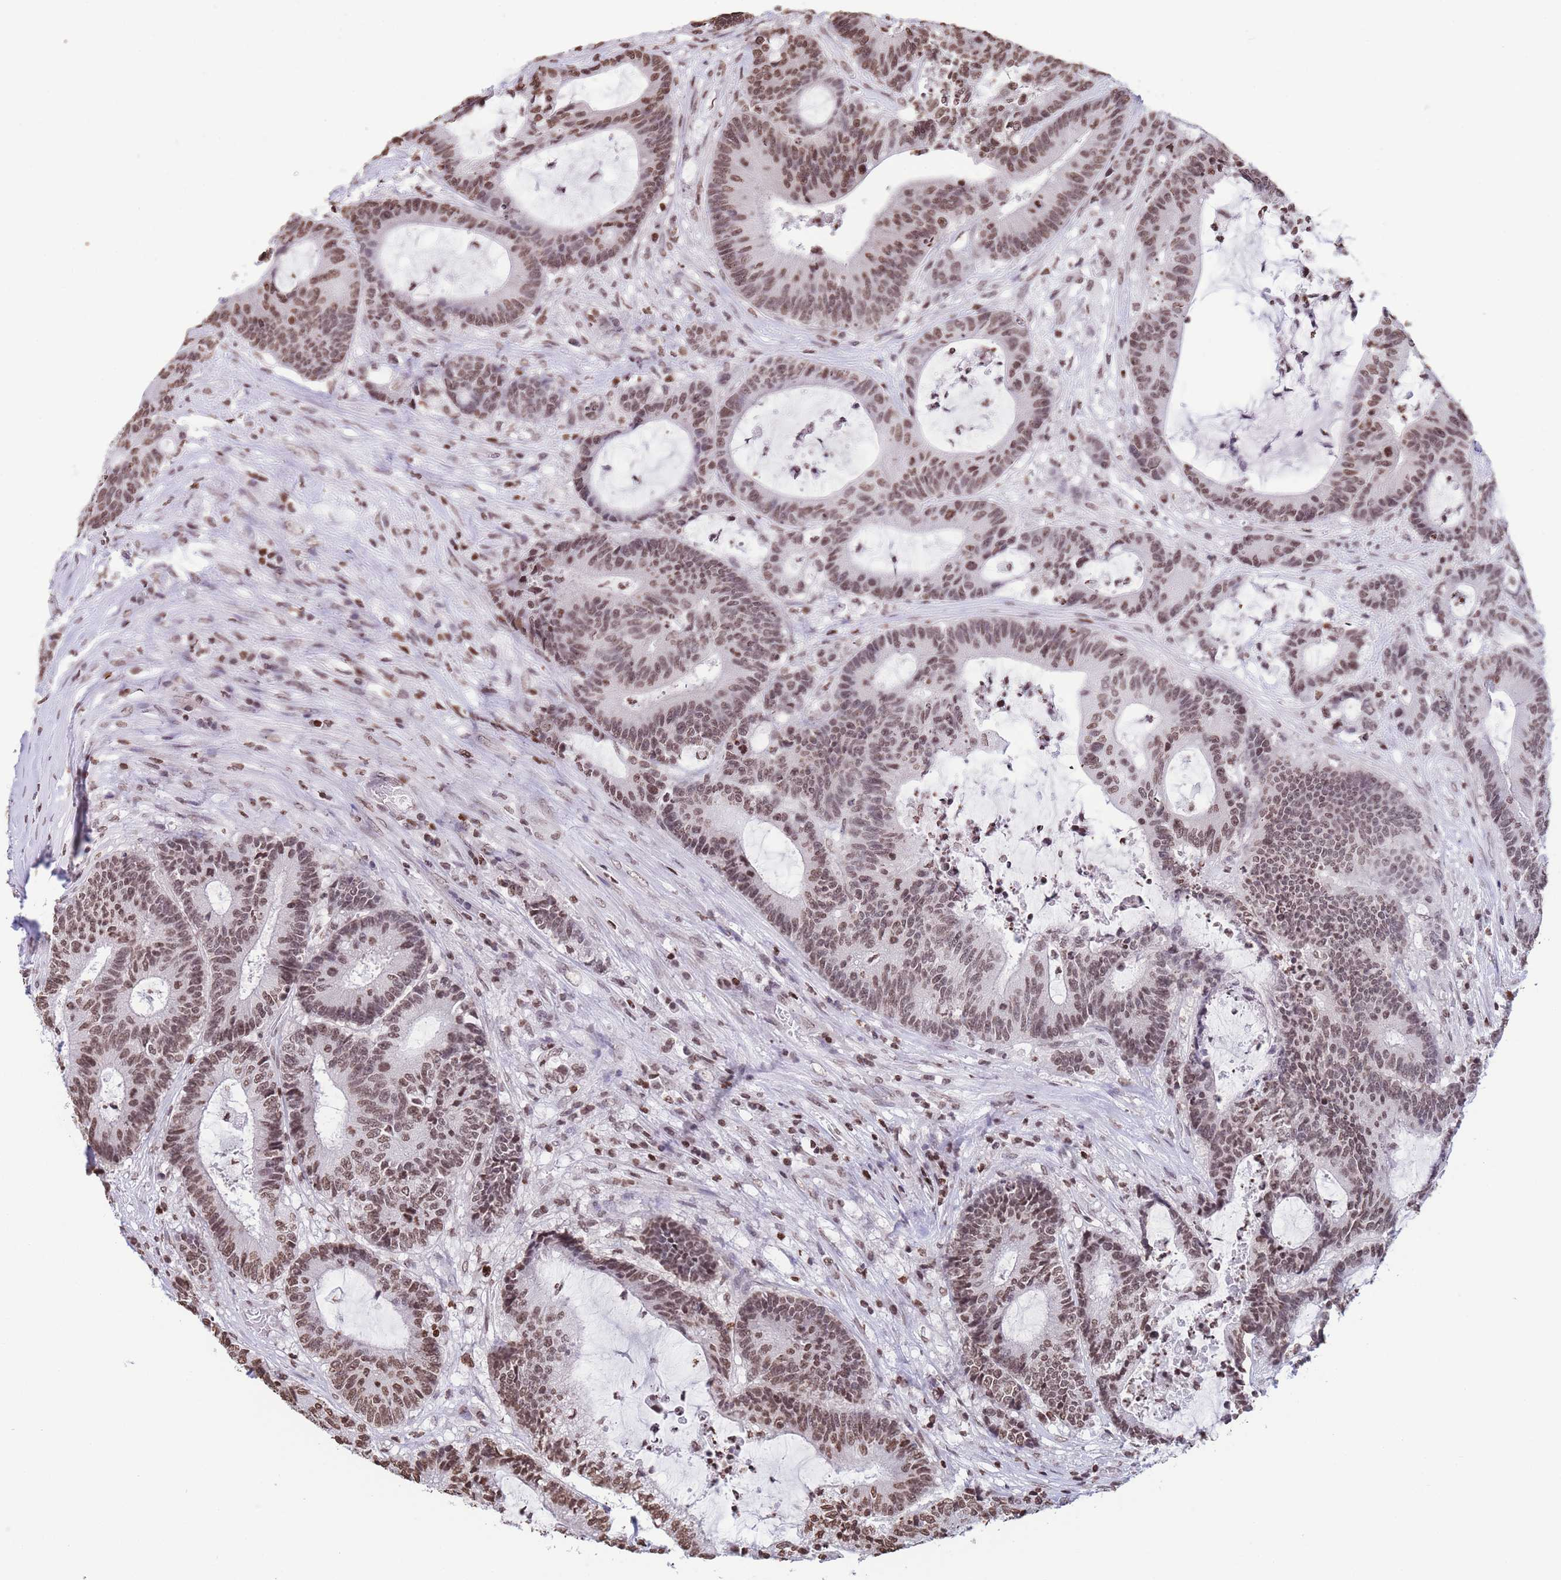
{"staining": {"intensity": "moderate", "quantity": ">75%", "location": "nuclear"}, "tissue": "colorectal cancer", "cell_type": "Tumor cells", "image_type": "cancer", "snomed": [{"axis": "morphology", "description": "Adenocarcinoma, NOS"}, {"axis": "topography", "description": "Colon"}], "caption": "Colorectal cancer stained with DAB (3,3'-diaminobenzidine) immunohistochemistry demonstrates medium levels of moderate nuclear positivity in approximately >75% of tumor cells.", "gene": "H2BC11", "patient": {"sex": "female", "age": 84}}